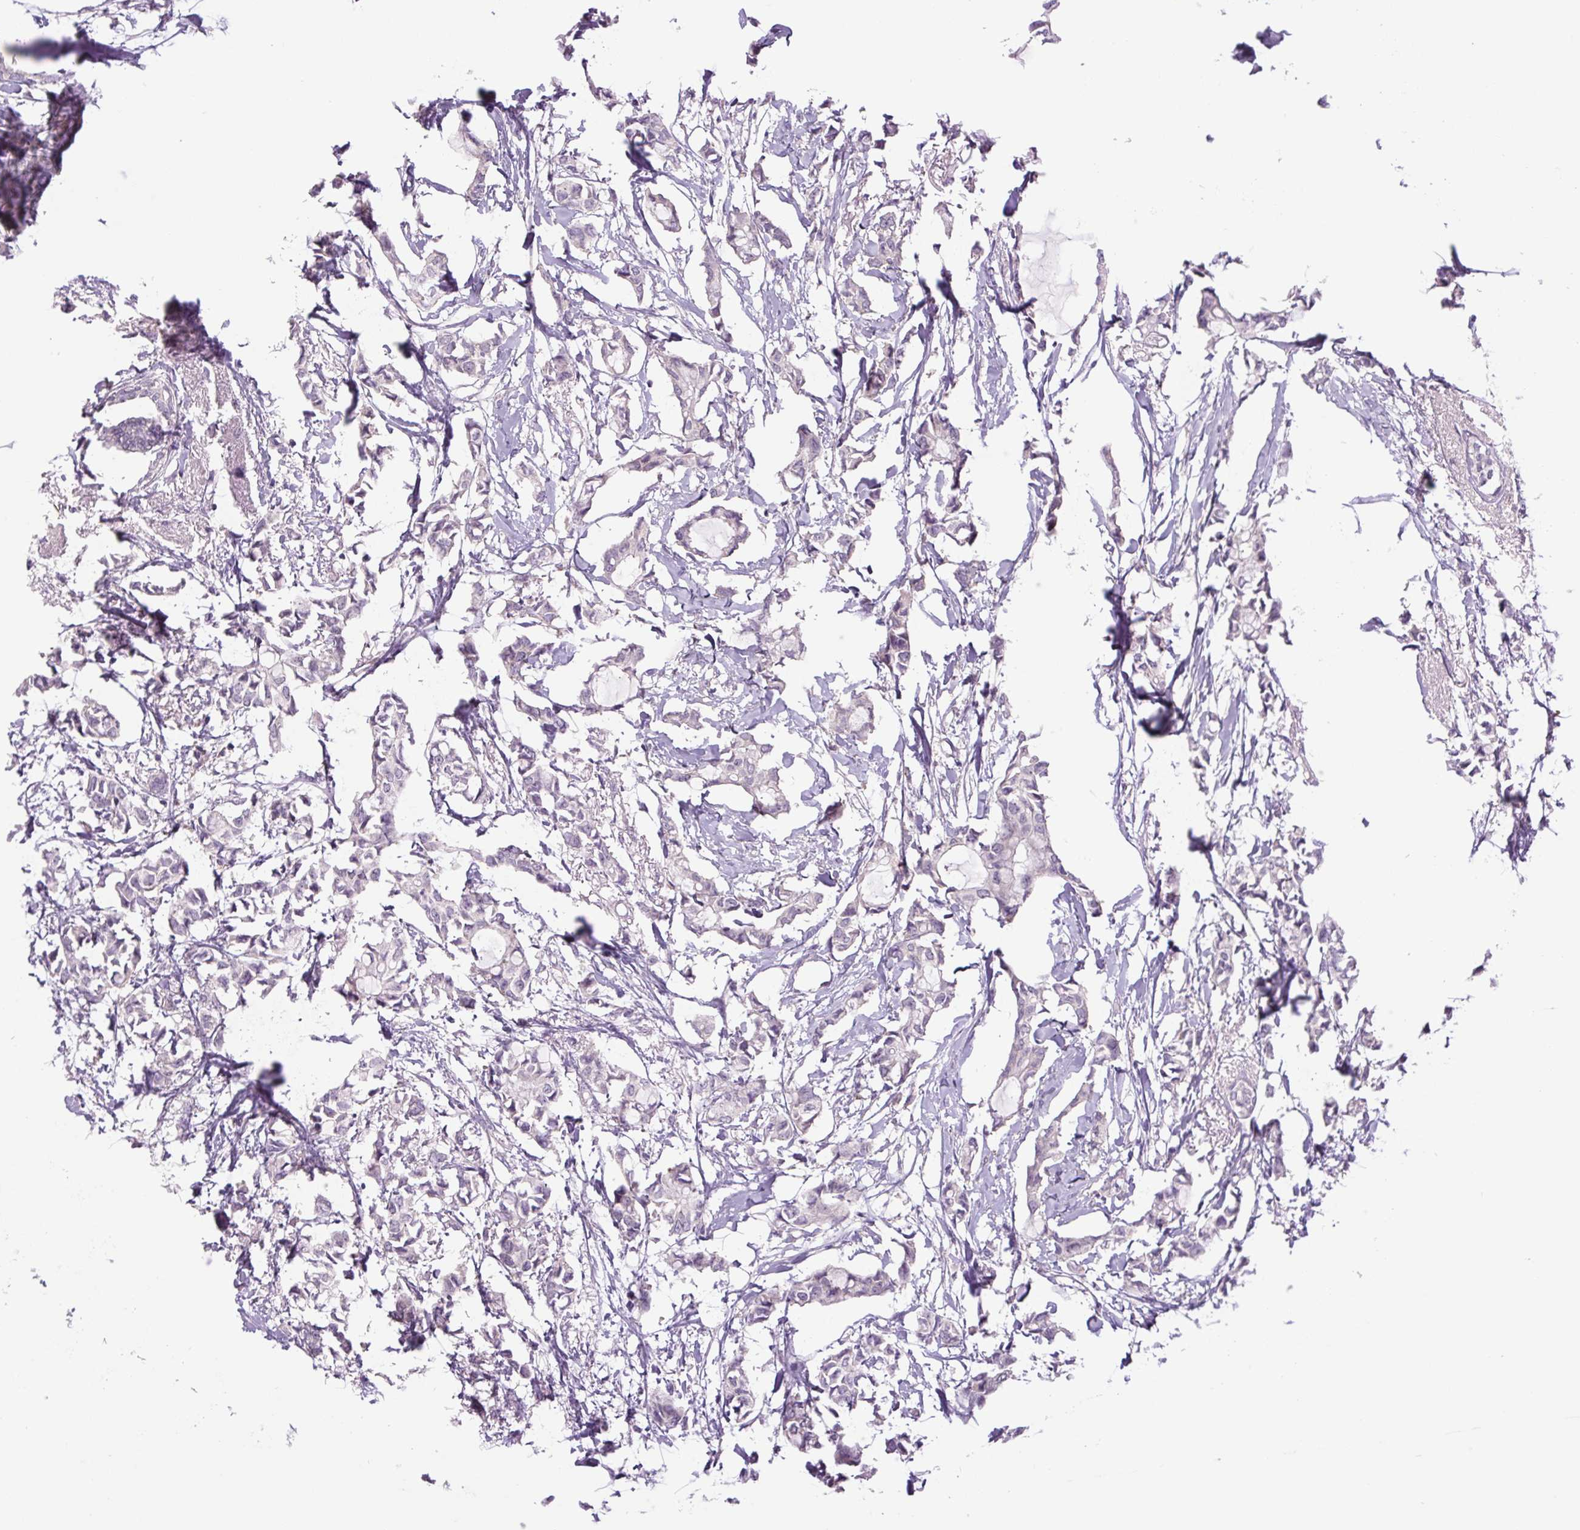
{"staining": {"intensity": "negative", "quantity": "none", "location": "none"}, "tissue": "breast cancer", "cell_type": "Tumor cells", "image_type": "cancer", "snomed": [{"axis": "morphology", "description": "Duct carcinoma"}, {"axis": "topography", "description": "Breast"}], "caption": "Breast cancer was stained to show a protein in brown. There is no significant staining in tumor cells. Brightfield microscopy of immunohistochemistry (IHC) stained with DAB (brown) and hematoxylin (blue), captured at high magnification.", "gene": "MINK1", "patient": {"sex": "female", "age": 73}}